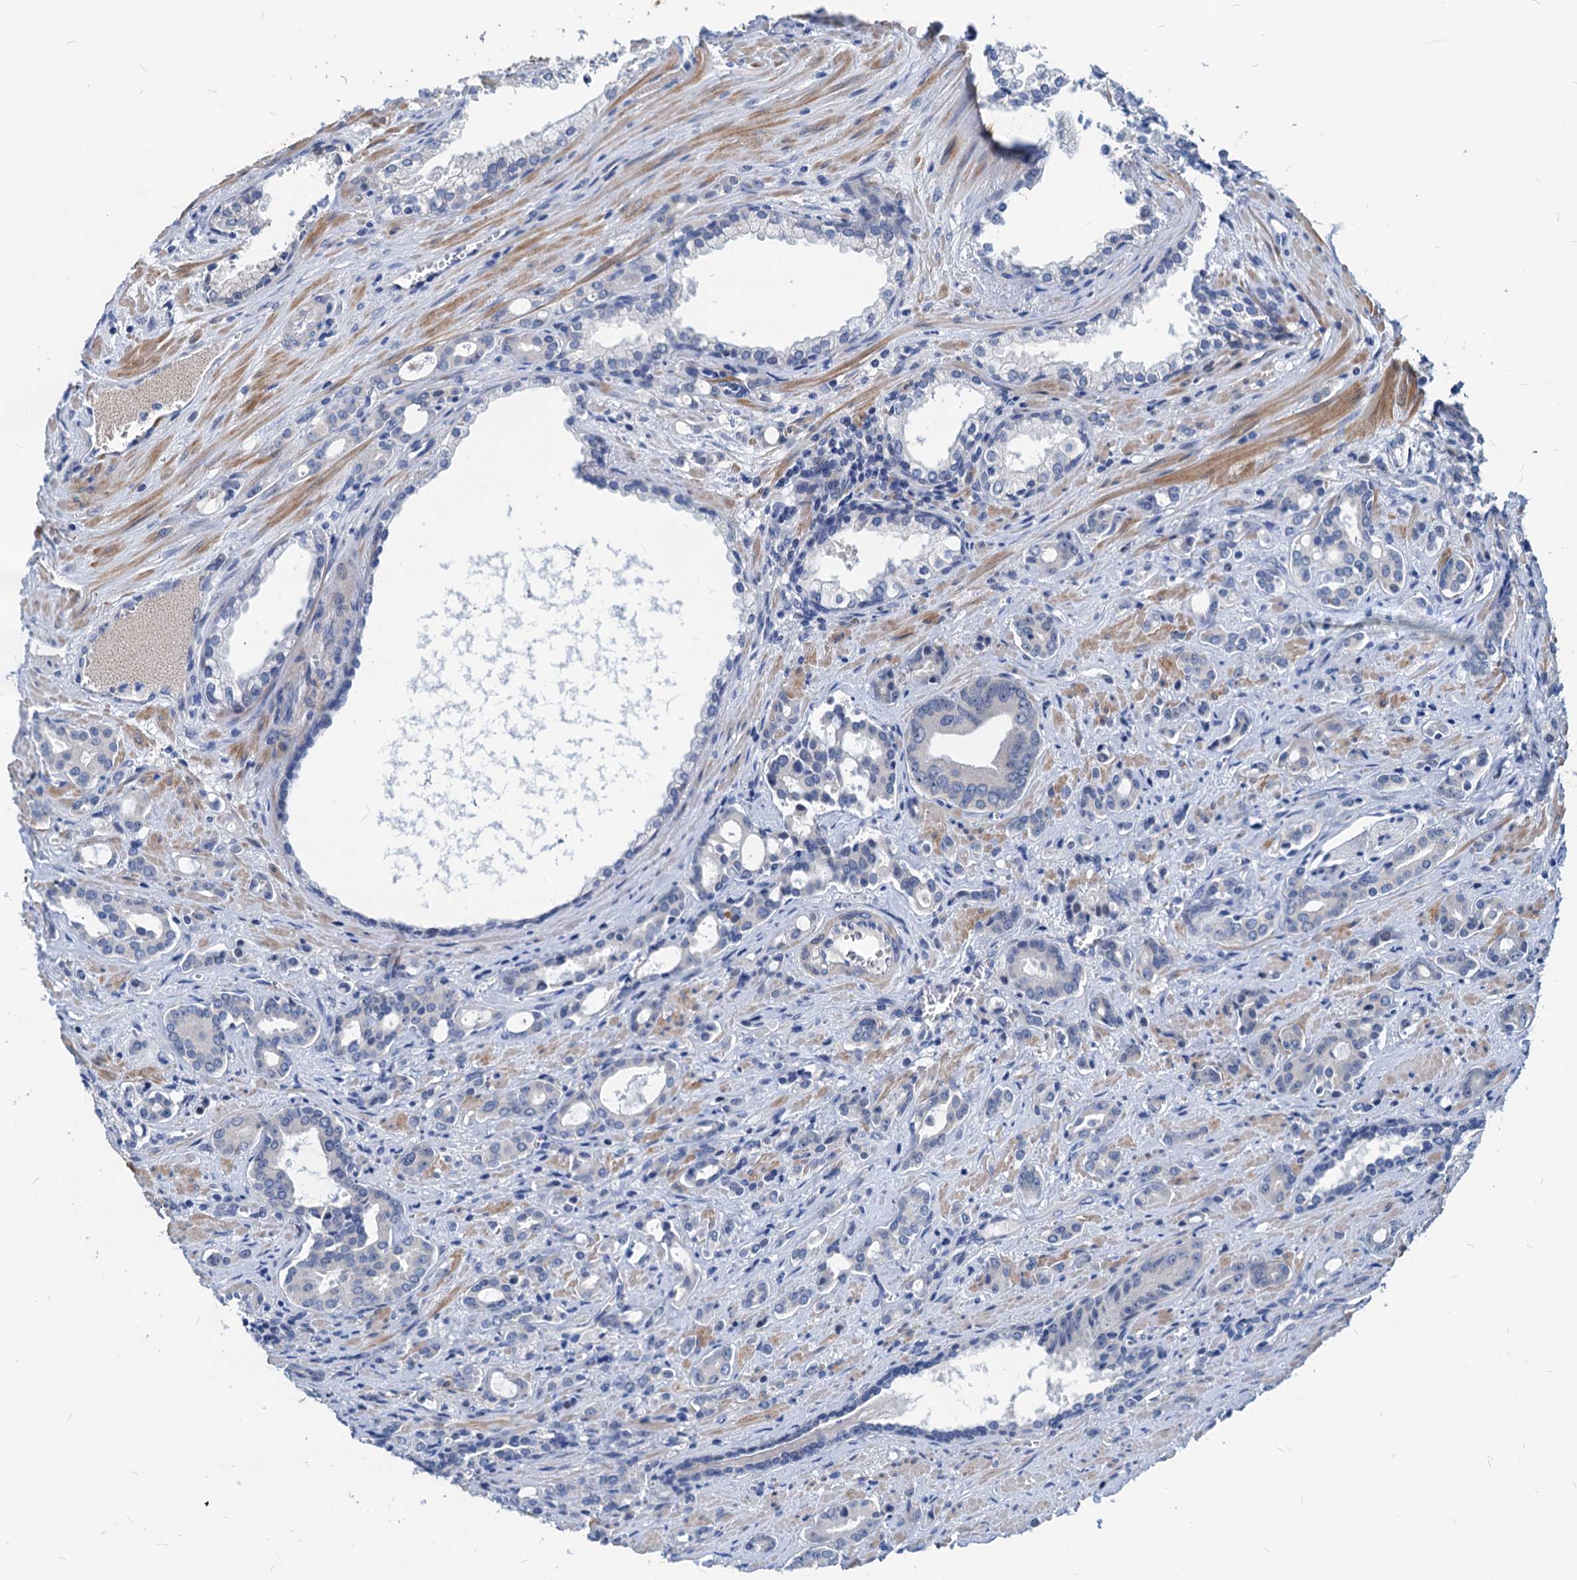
{"staining": {"intensity": "negative", "quantity": "none", "location": "none"}, "tissue": "prostate cancer", "cell_type": "Tumor cells", "image_type": "cancer", "snomed": [{"axis": "morphology", "description": "Adenocarcinoma, High grade"}, {"axis": "topography", "description": "Prostate"}], "caption": "This is an immunohistochemistry photomicrograph of human prostate cancer. There is no expression in tumor cells.", "gene": "HSF2", "patient": {"sex": "male", "age": 72}}